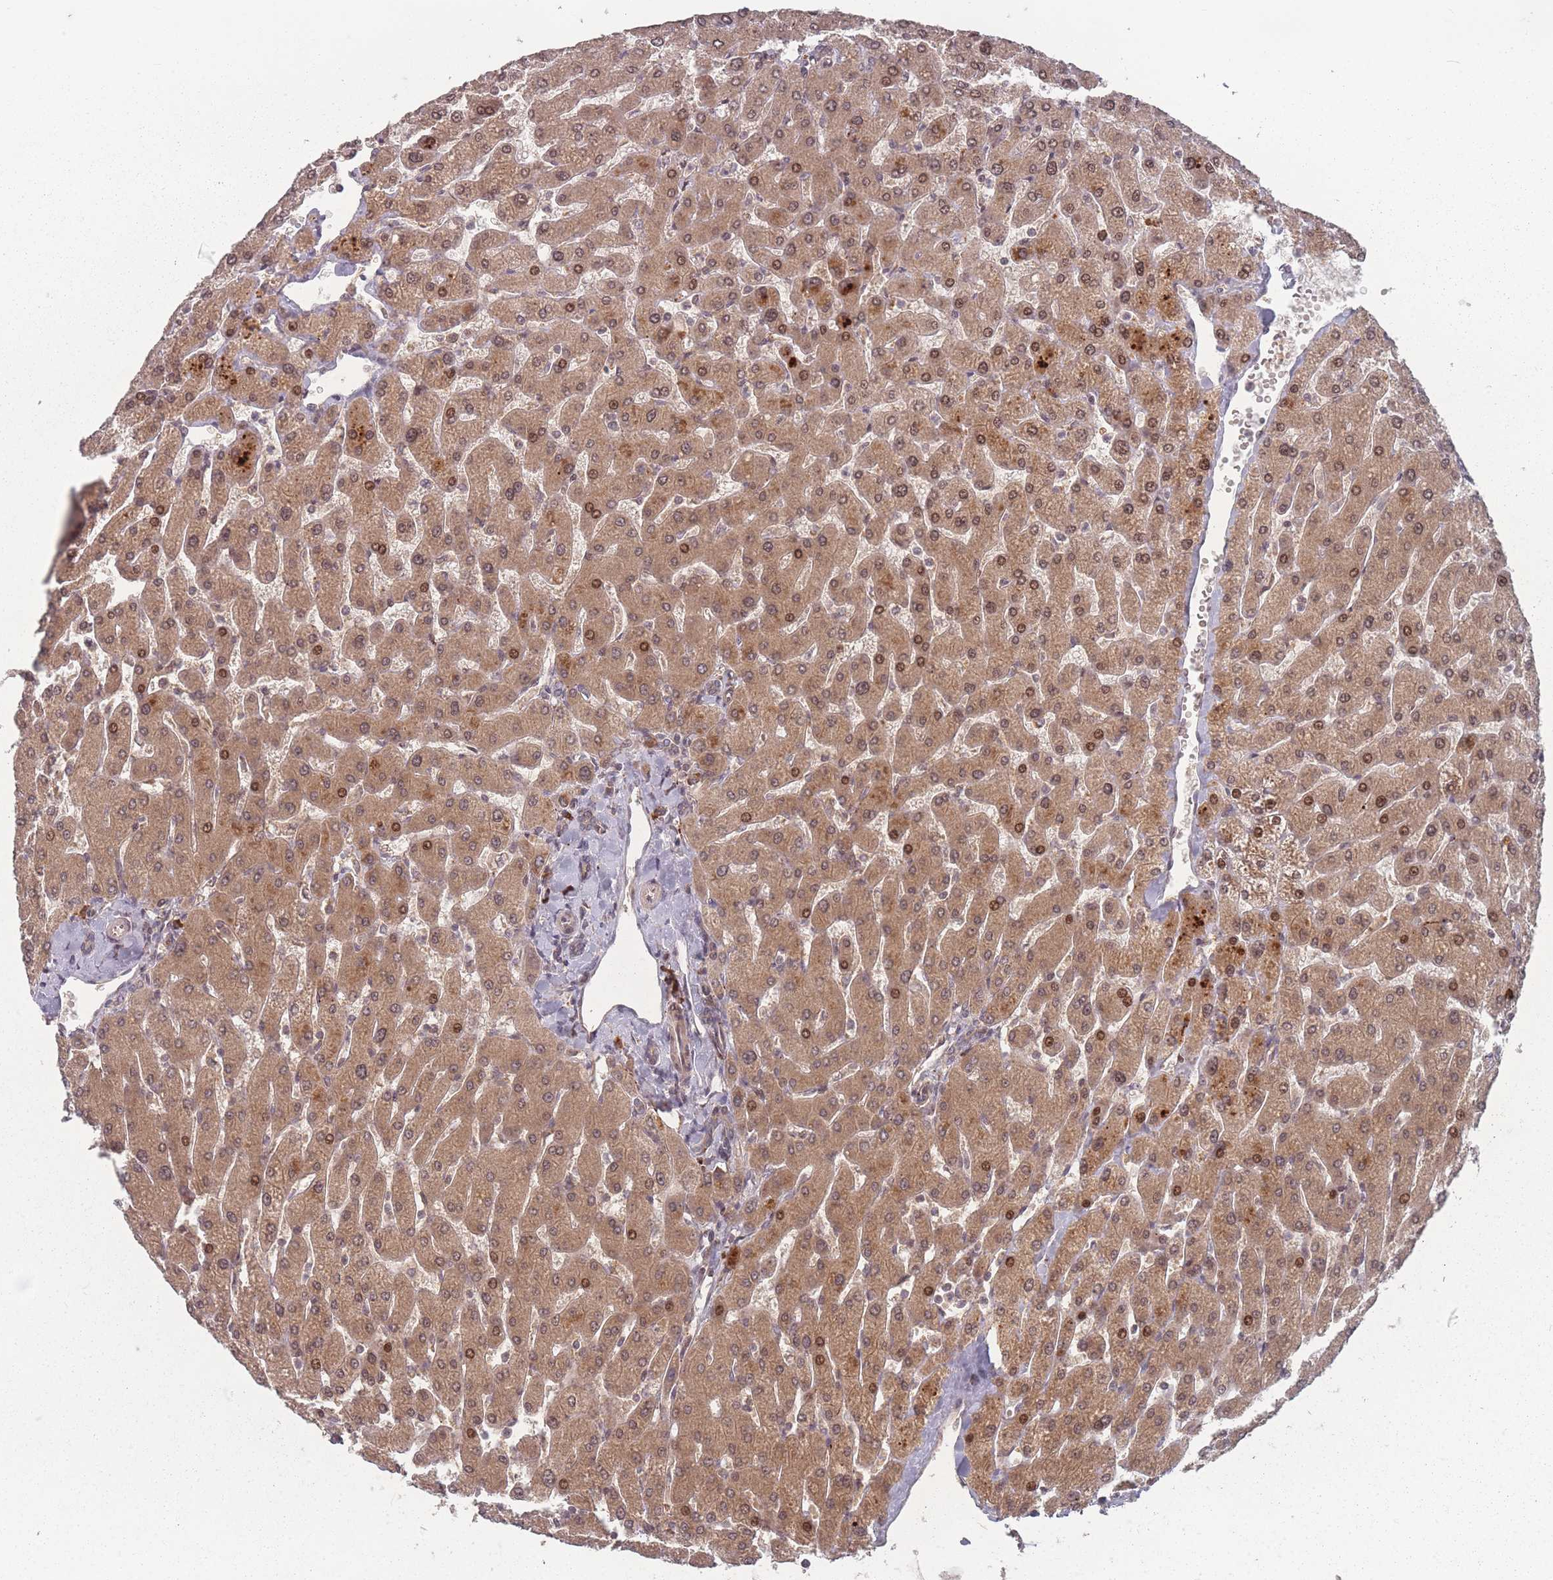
{"staining": {"intensity": "weak", "quantity": ">75%", "location": "cytoplasmic/membranous"}, "tissue": "liver", "cell_type": "Cholangiocytes", "image_type": "normal", "snomed": [{"axis": "morphology", "description": "Normal tissue, NOS"}, {"axis": "topography", "description": "Liver"}], "caption": "This histopathology image displays immunohistochemistry staining of benign human liver, with low weak cytoplasmic/membranous expression in about >75% of cholangiocytes.", "gene": "HAGH", "patient": {"sex": "male", "age": 55}}